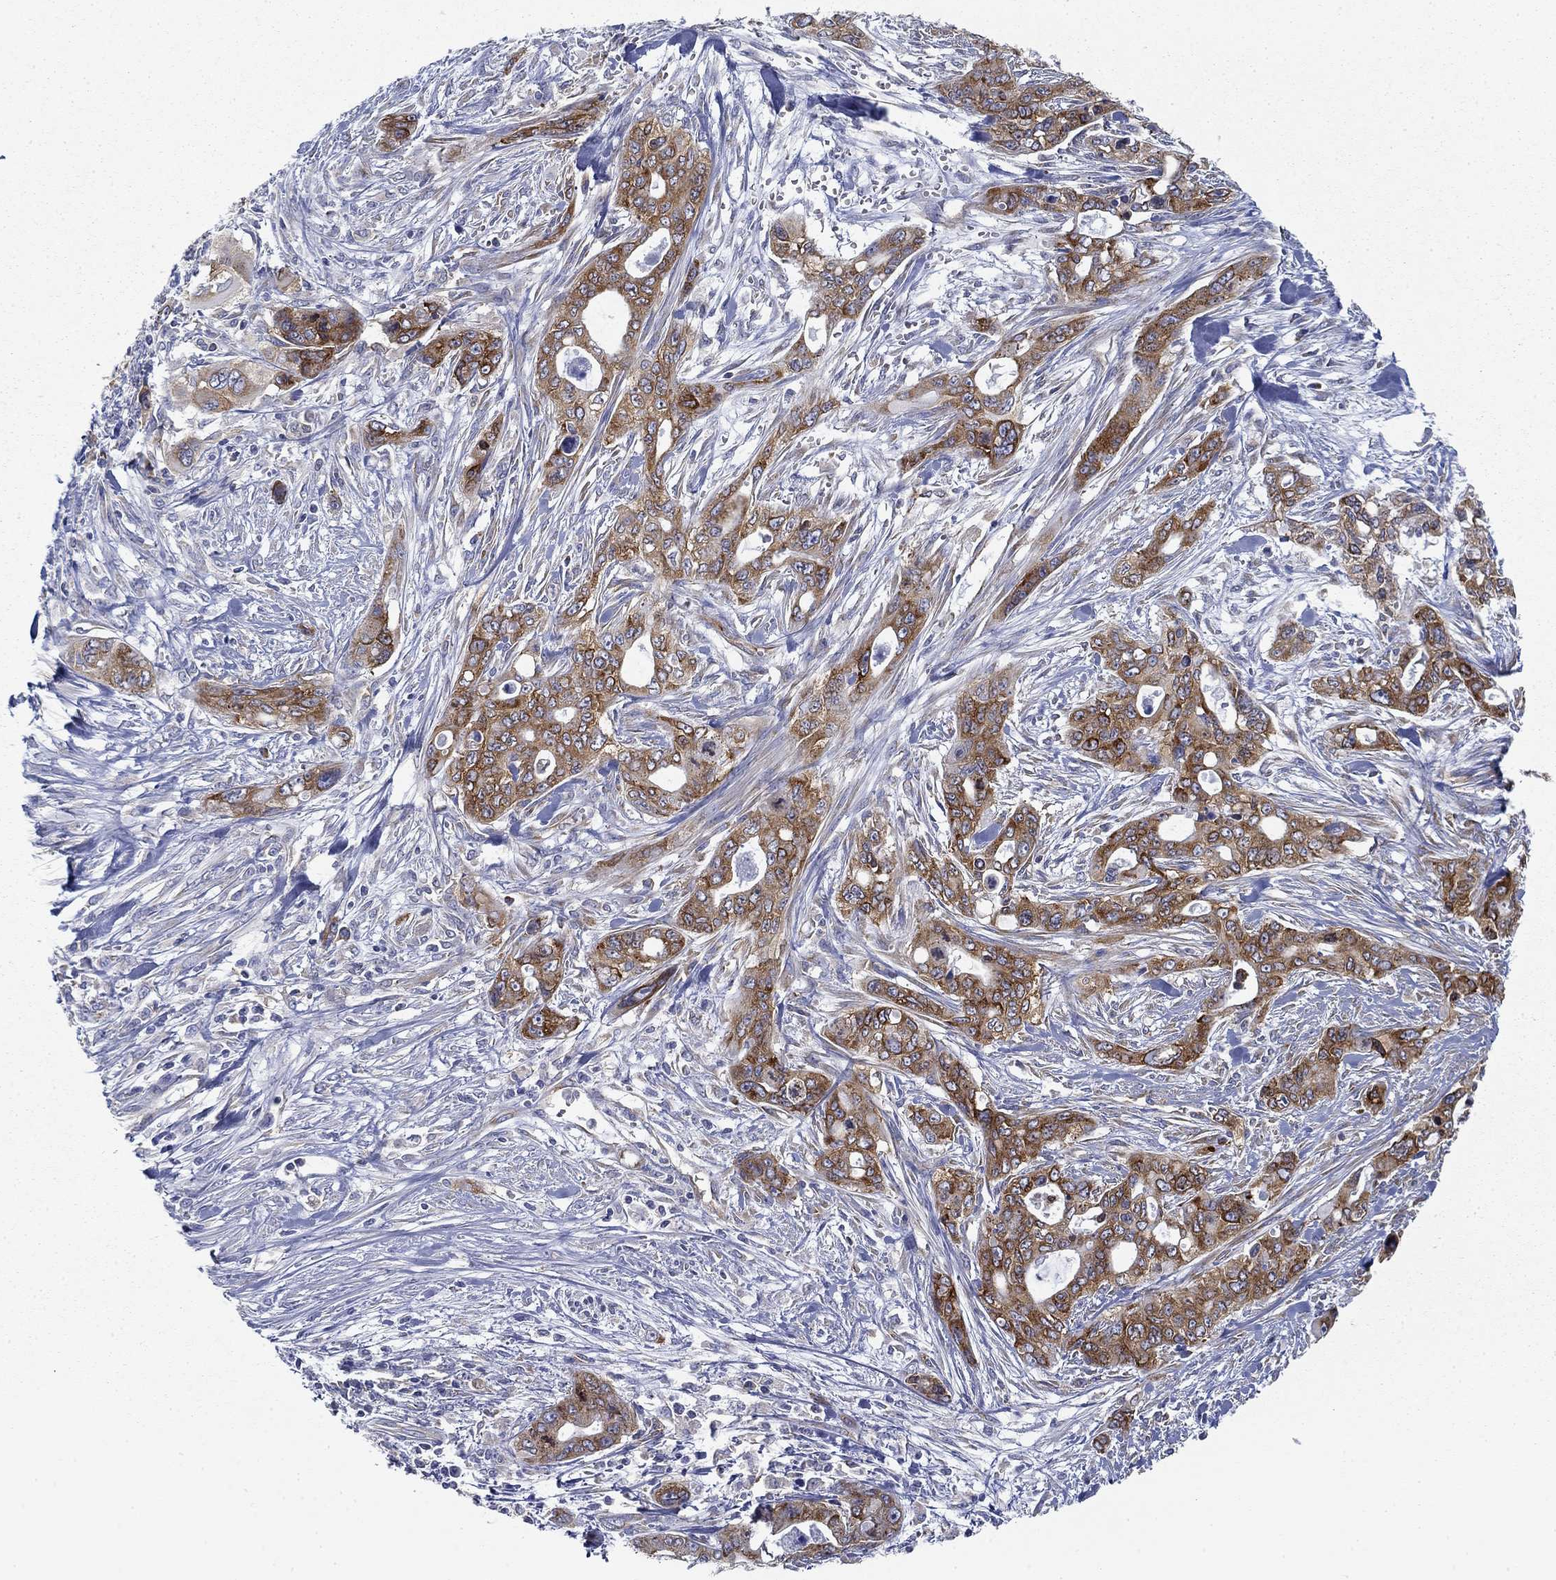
{"staining": {"intensity": "strong", "quantity": ">75%", "location": "cytoplasmic/membranous"}, "tissue": "pancreatic cancer", "cell_type": "Tumor cells", "image_type": "cancer", "snomed": [{"axis": "morphology", "description": "Adenocarcinoma, NOS"}, {"axis": "topography", "description": "Pancreas"}], "caption": "Adenocarcinoma (pancreatic) stained for a protein shows strong cytoplasmic/membranous positivity in tumor cells.", "gene": "FXR1", "patient": {"sex": "male", "age": 47}}